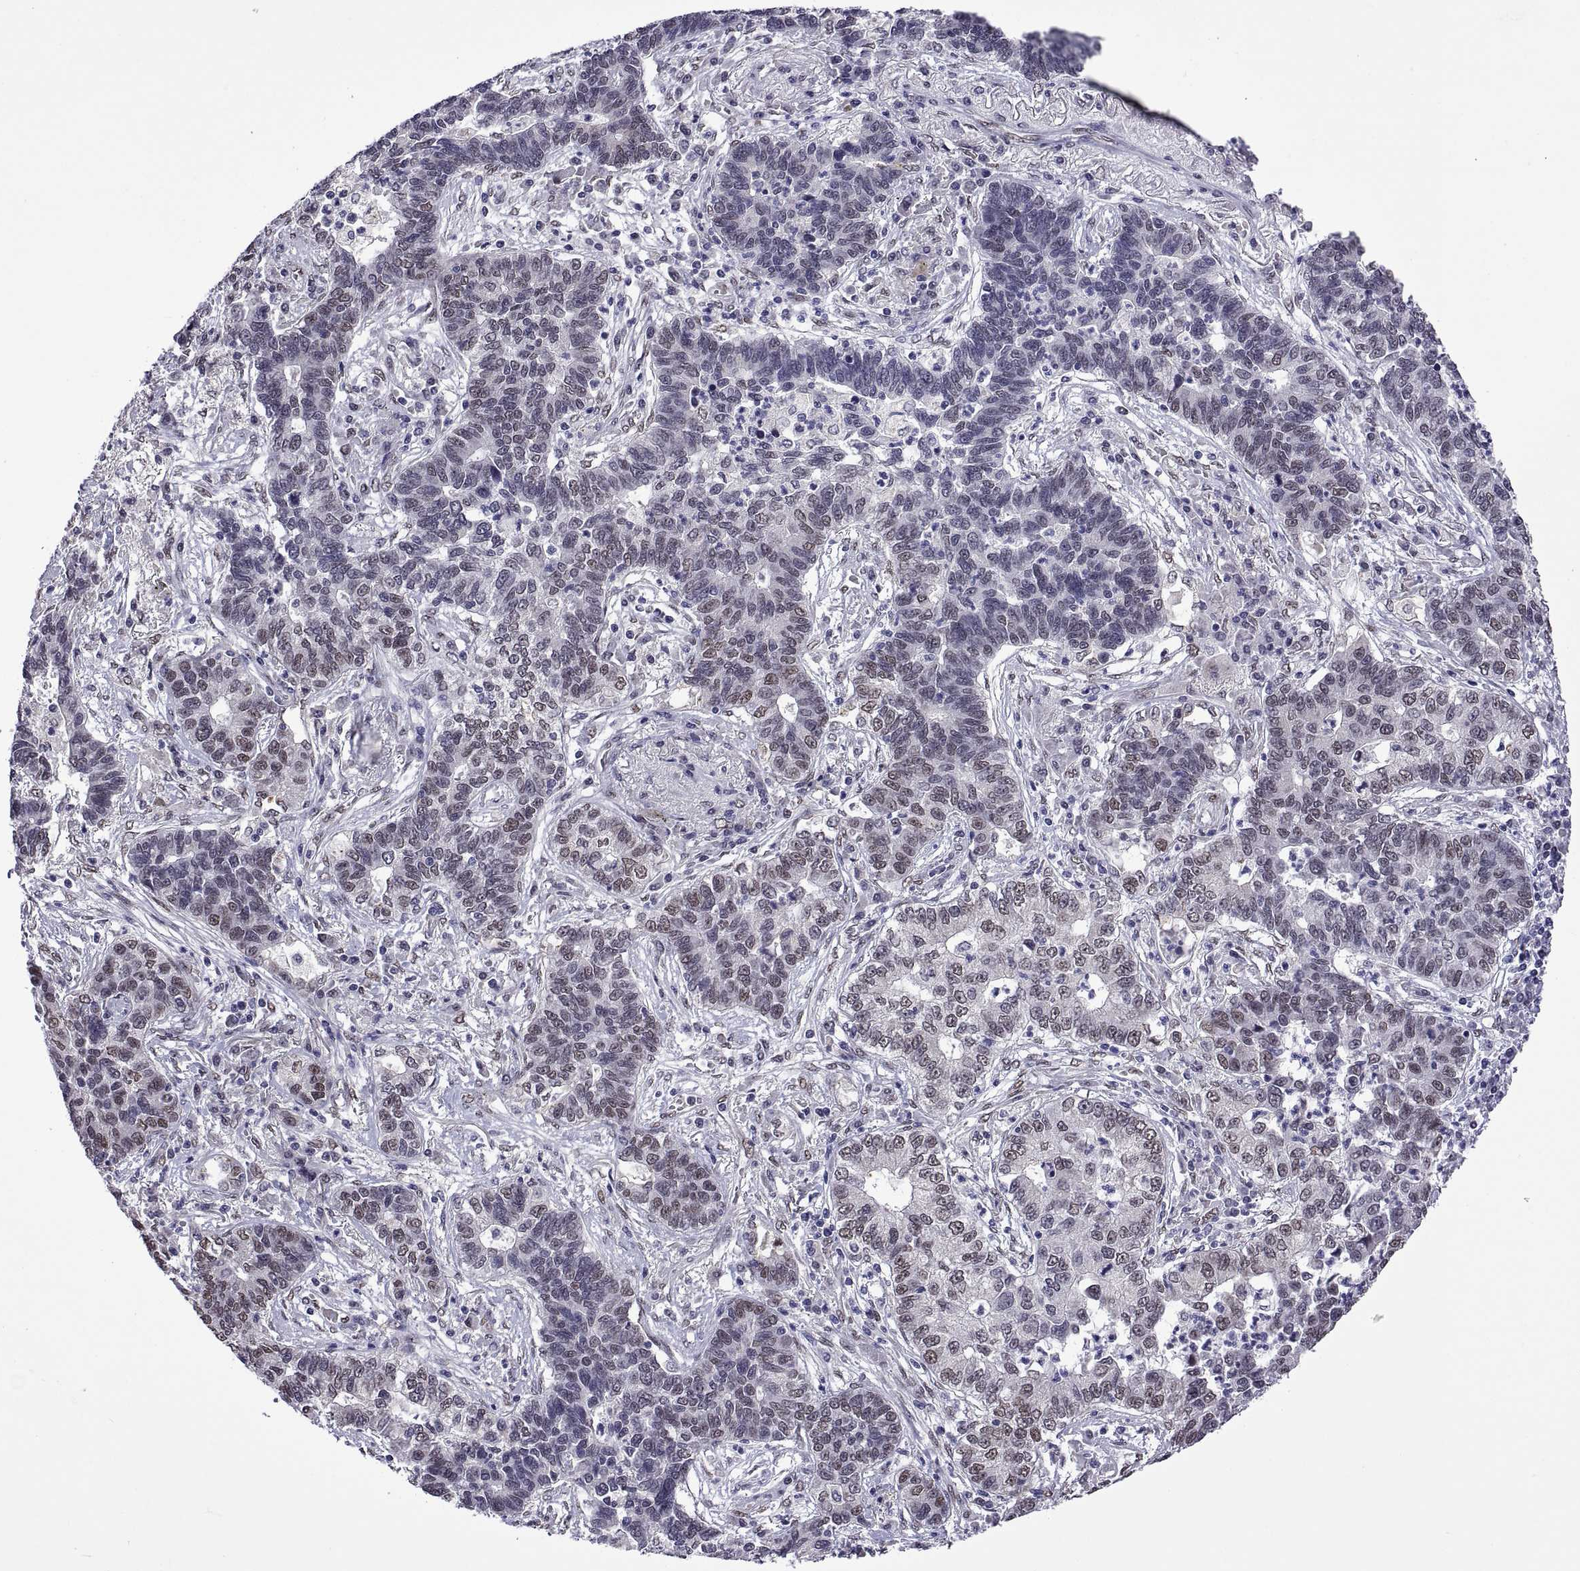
{"staining": {"intensity": "weak", "quantity": "25%-75%", "location": "nuclear"}, "tissue": "lung cancer", "cell_type": "Tumor cells", "image_type": "cancer", "snomed": [{"axis": "morphology", "description": "Adenocarcinoma, NOS"}, {"axis": "topography", "description": "Lung"}], "caption": "This image demonstrates immunohistochemistry staining of lung cancer, with low weak nuclear staining in about 25%-75% of tumor cells.", "gene": "NR4A1", "patient": {"sex": "female", "age": 57}}